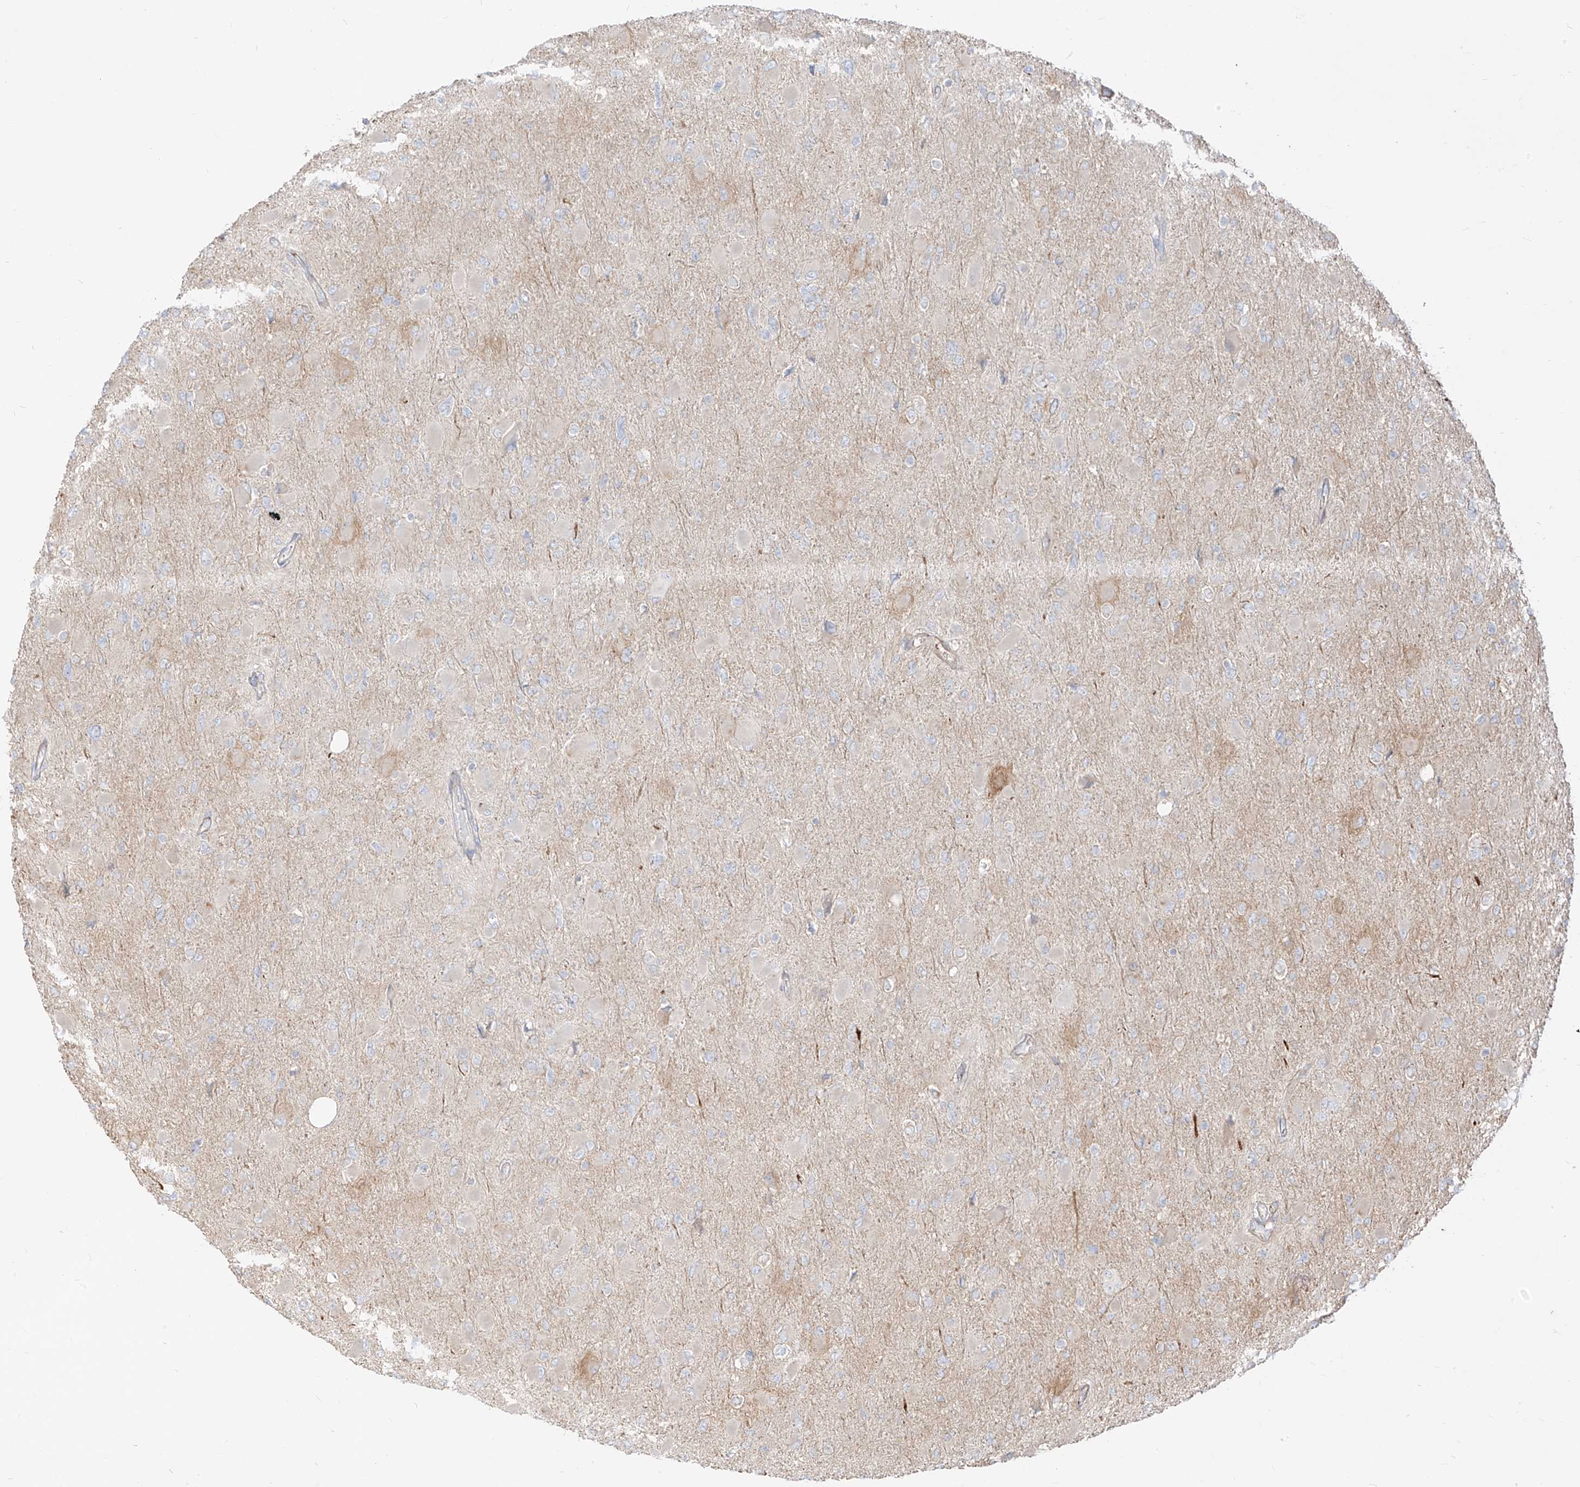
{"staining": {"intensity": "negative", "quantity": "none", "location": "none"}, "tissue": "glioma", "cell_type": "Tumor cells", "image_type": "cancer", "snomed": [{"axis": "morphology", "description": "Glioma, malignant, High grade"}, {"axis": "topography", "description": "Cerebral cortex"}], "caption": "A high-resolution image shows IHC staining of high-grade glioma (malignant), which exhibits no significant expression in tumor cells. (DAB (3,3'-diaminobenzidine) immunohistochemistry visualized using brightfield microscopy, high magnification).", "gene": "ZIM3", "patient": {"sex": "female", "age": 36}}